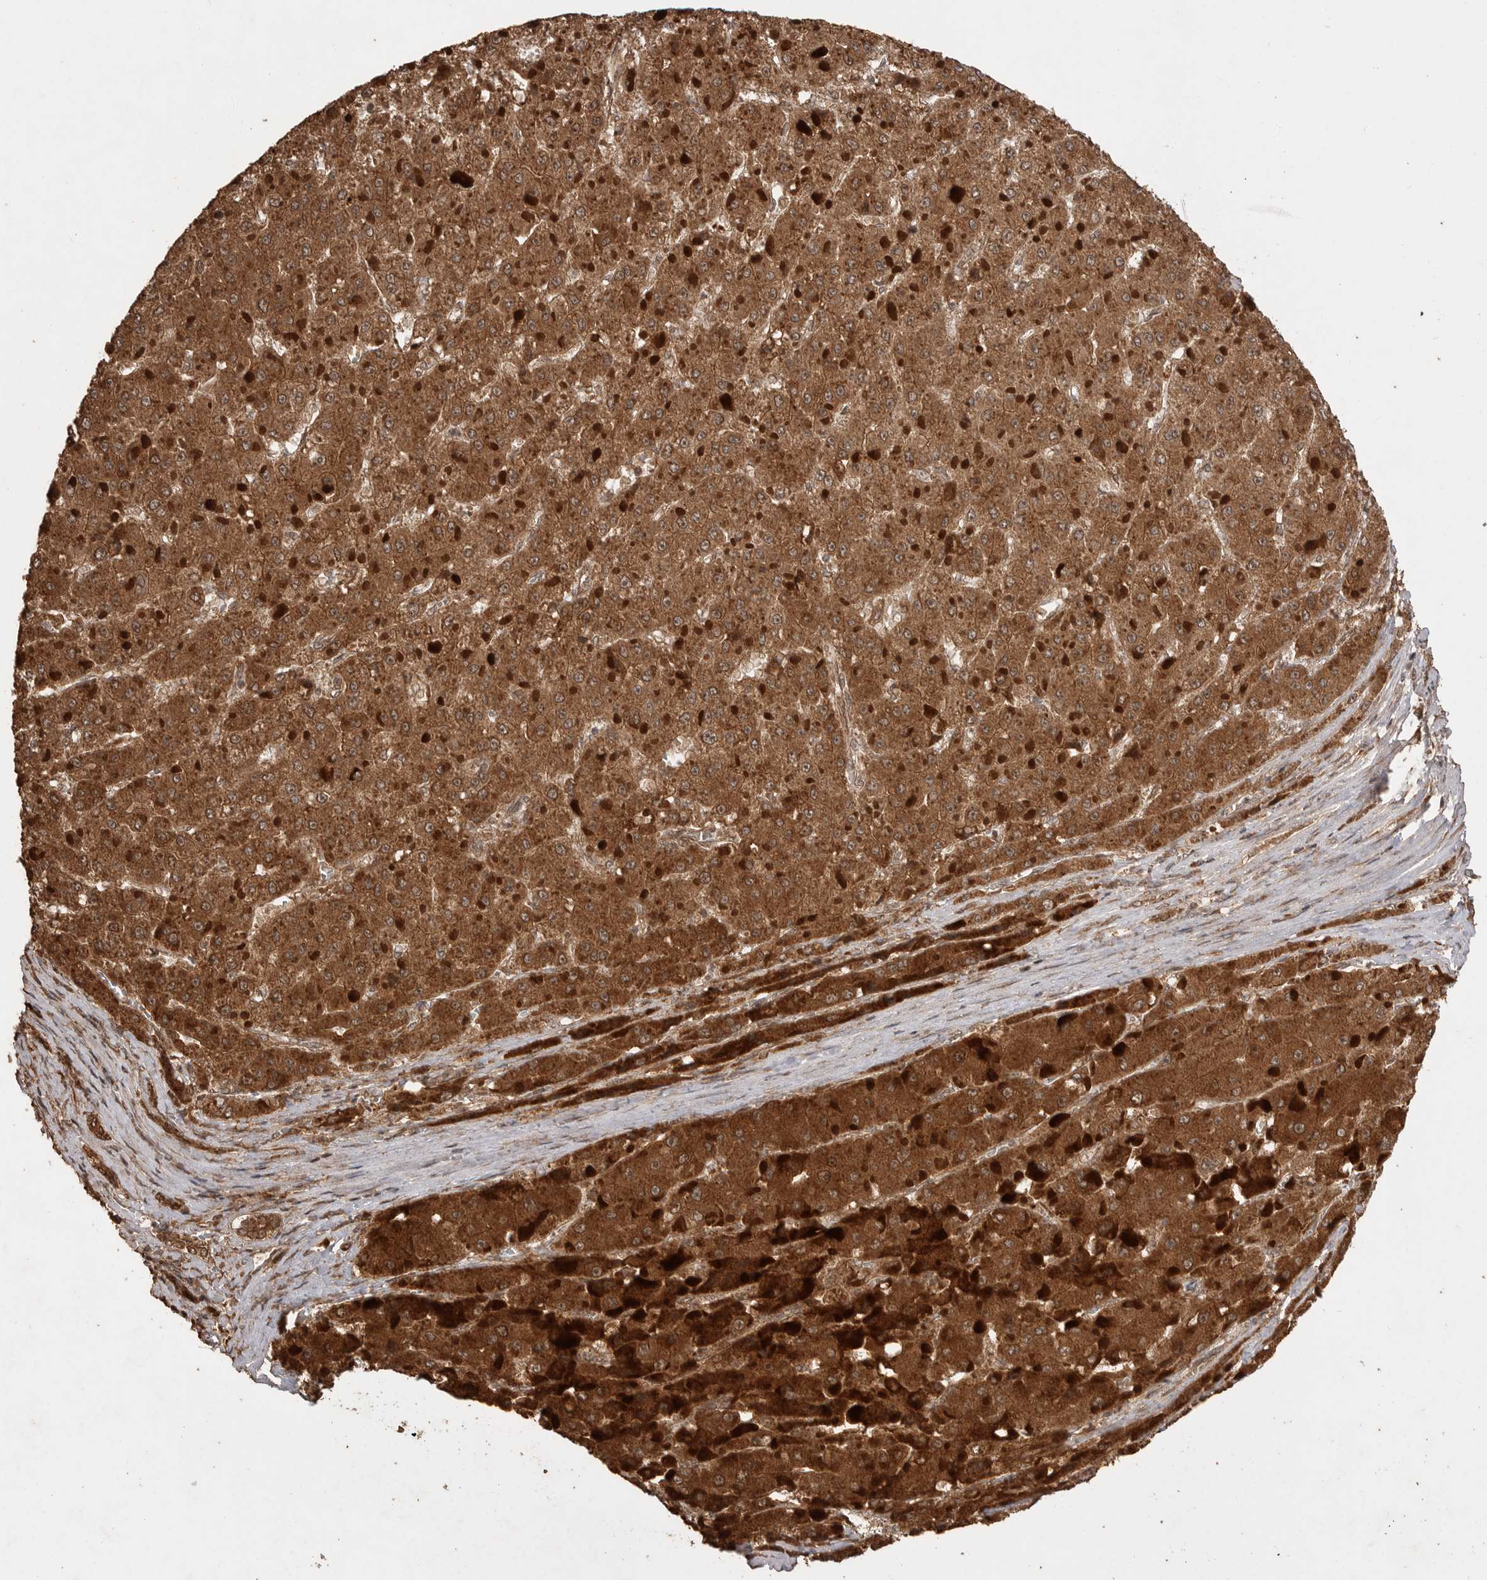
{"staining": {"intensity": "strong", "quantity": ">75%", "location": "cytoplasmic/membranous"}, "tissue": "liver cancer", "cell_type": "Tumor cells", "image_type": "cancer", "snomed": [{"axis": "morphology", "description": "Carcinoma, Hepatocellular, NOS"}, {"axis": "topography", "description": "Liver"}], "caption": "Immunohistochemical staining of liver cancer (hepatocellular carcinoma) shows high levels of strong cytoplasmic/membranous expression in about >75% of tumor cells.", "gene": "BOC", "patient": {"sex": "female", "age": 73}}